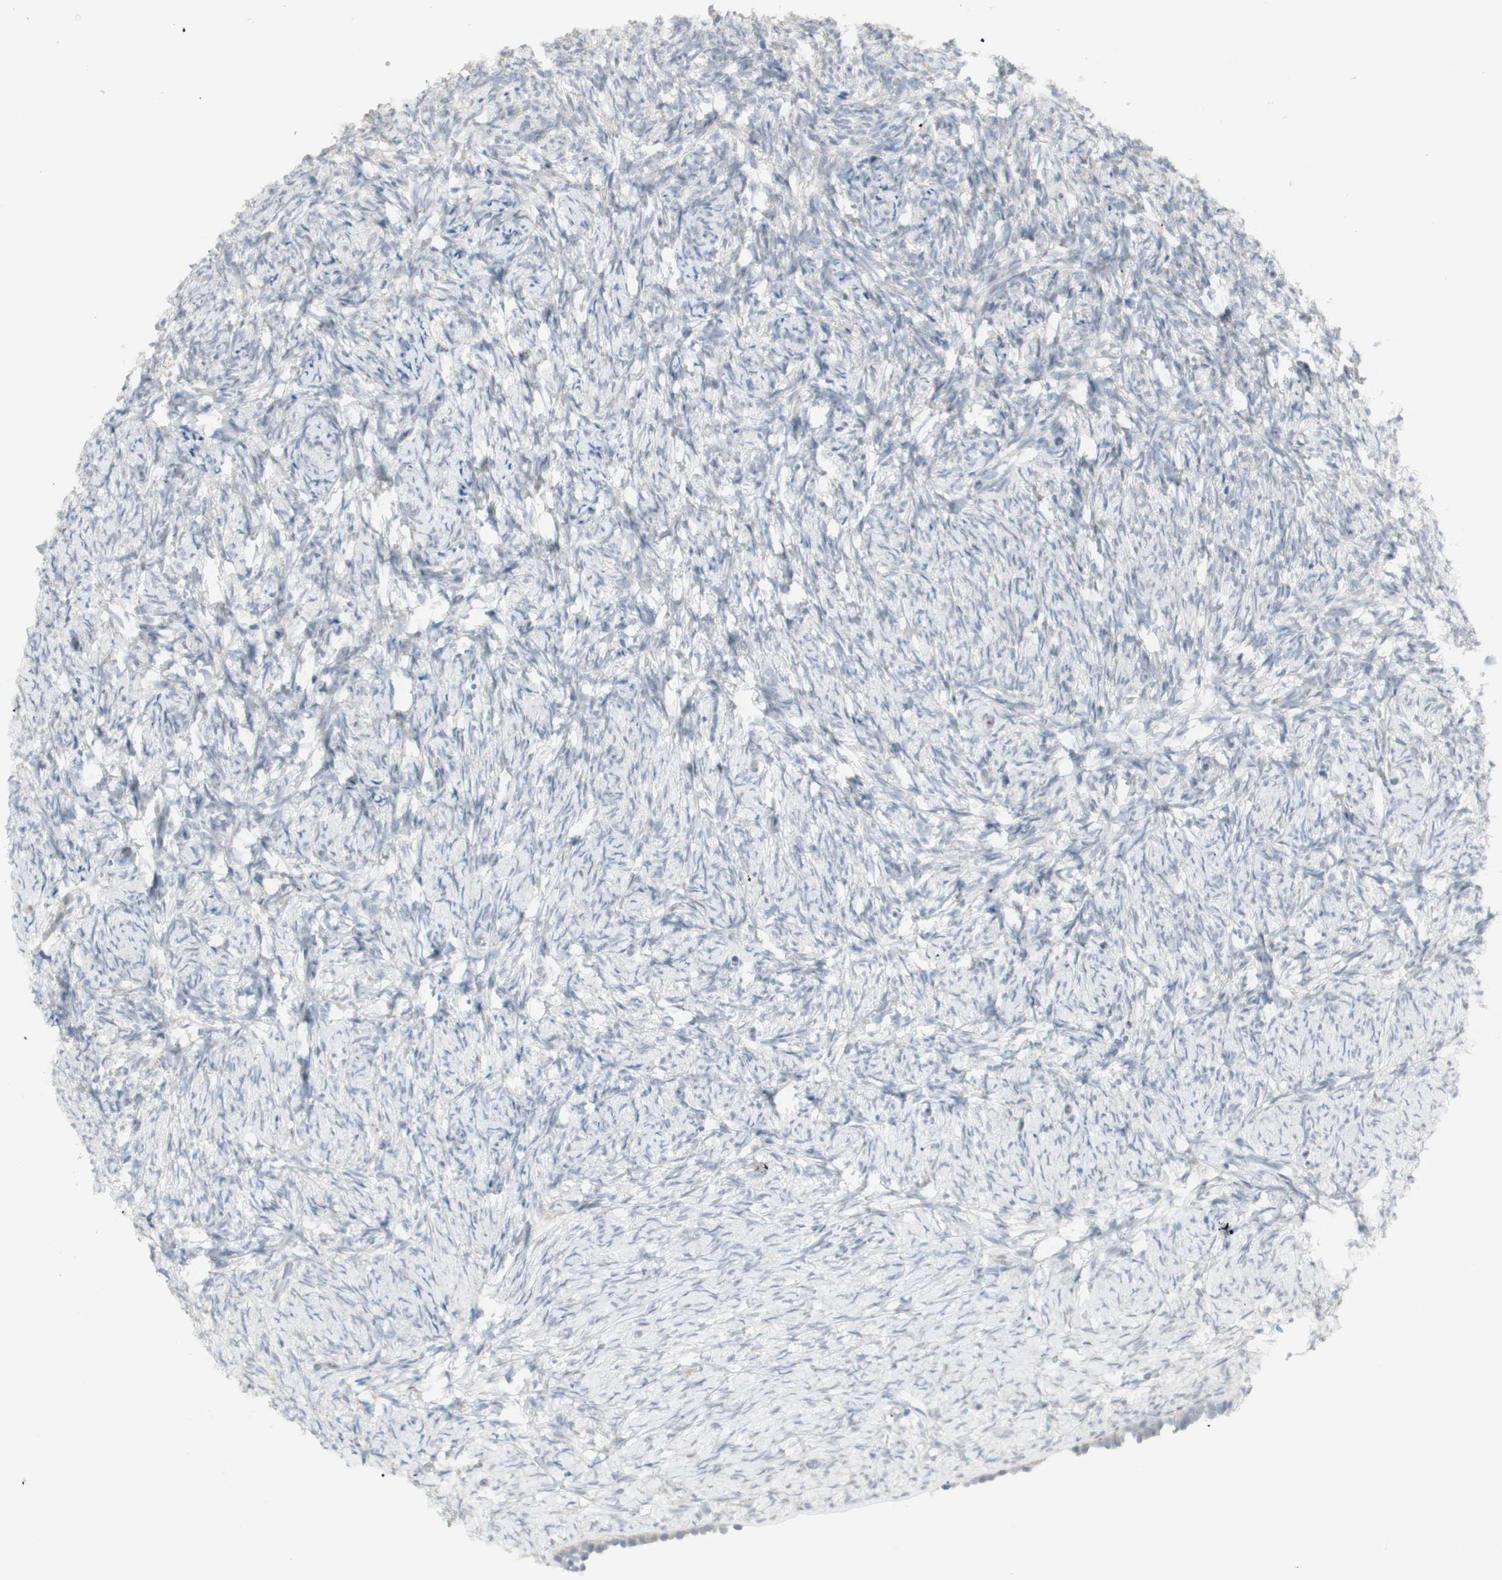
{"staining": {"intensity": "negative", "quantity": "none", "location": "none"}, "tissue": "ovary", "cell_type": "Ovarian stroma cells", "image_type": "normal", "snomed": [{"axis": "morphology", "description": "Normal tissue, NOS"}, {"axis": "topography", "description": "Ovary"}], "caption": "High power microscopy micrograph of an immunohistochemistry (IHC) histopathology image of unremarkable ovary, revealing no significant staining in ovarian stroma cells. The staining is performed using DAB (3,3'-diaminobenzidine) brown chromogen with nuclei counter-stained in using hematoxylin.", "gene": "NDST4", "patient": {"sex": "female", "age": 60}}